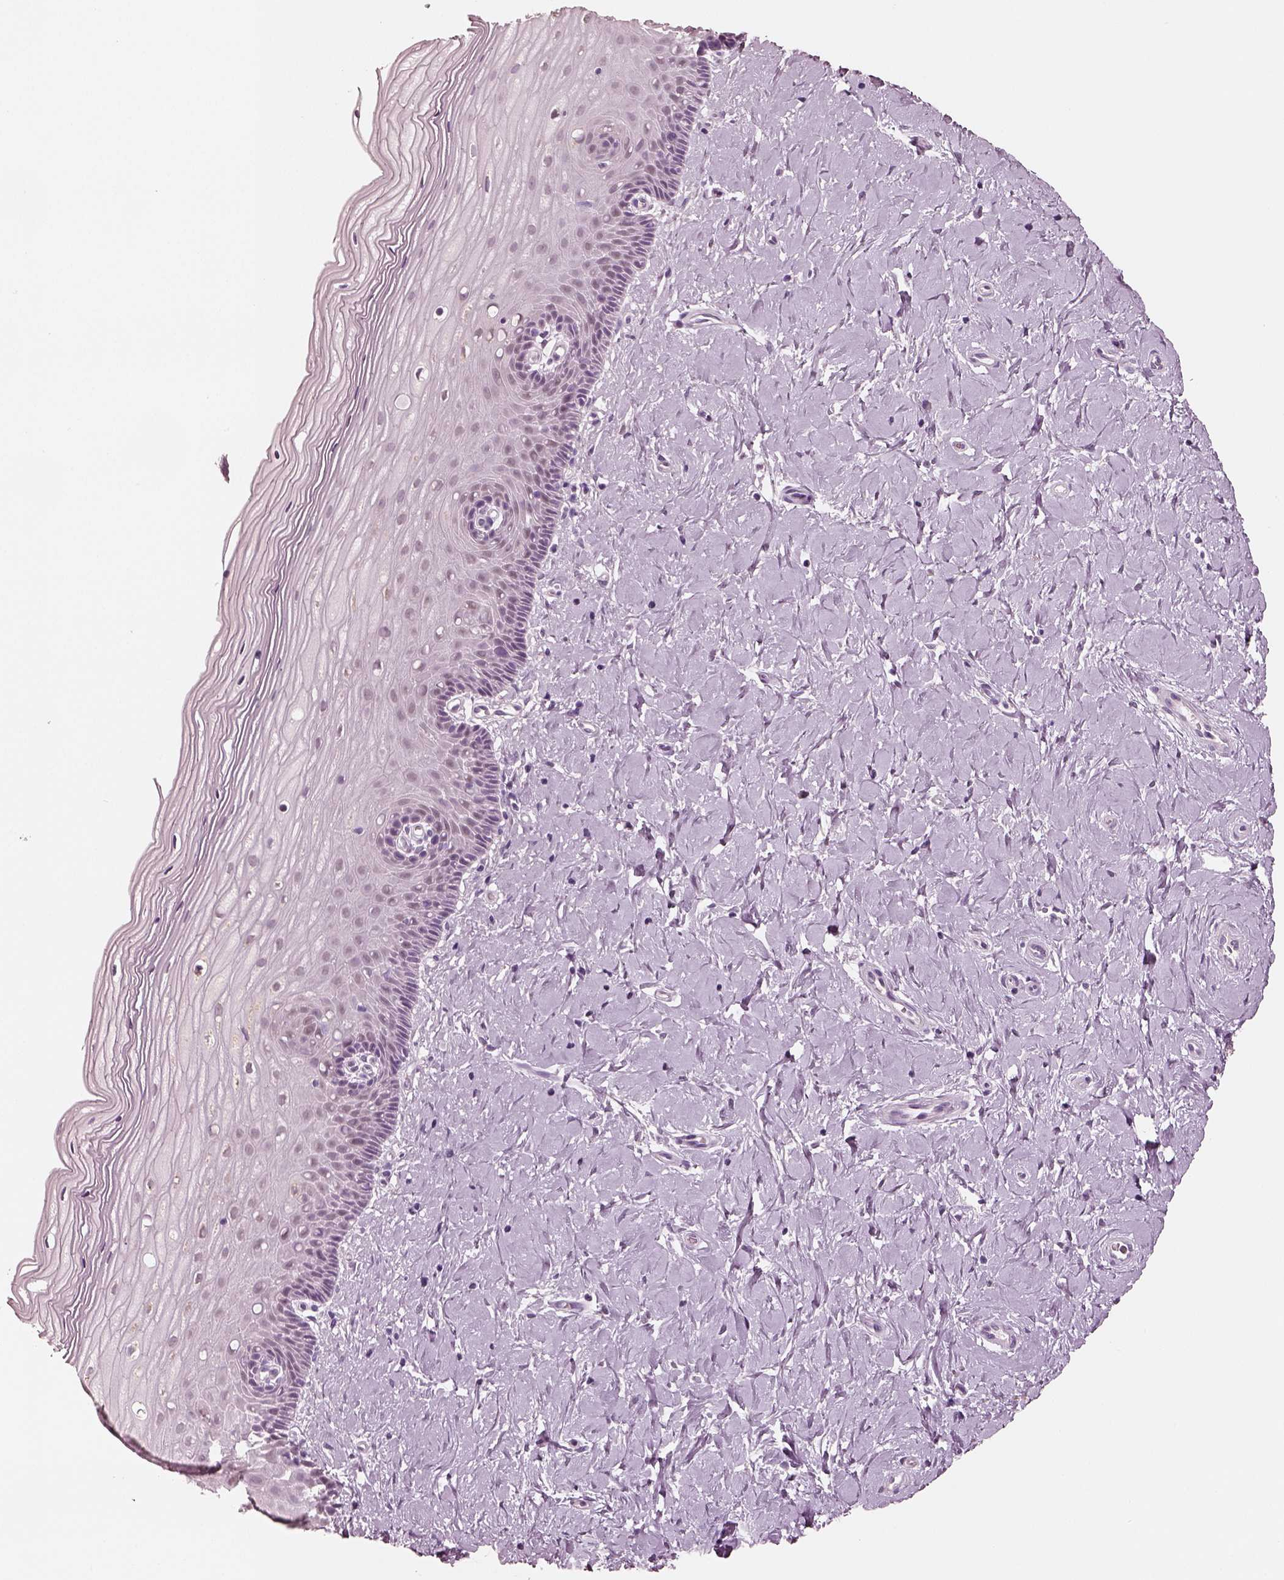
{"staining": {"intensity": "weak", "quantity": ">75%", "location": "cytoplasmic/membranous"}, "tissue": "cervix", "cell_type": "Glandular cells", "image_type": "normal", "snomed": [{"axis": "morphology", "description": "Normal tissue, NOS"}, {"axis": "topography", "description": "Cervix"}], "caption": "Protein staining of benign cervix reveals weak cytoplasmic/membranous staining in about >75% of glandular cells.", "gene": "ELSPBP1", "patient": {"sex": "female", "age": 37}}